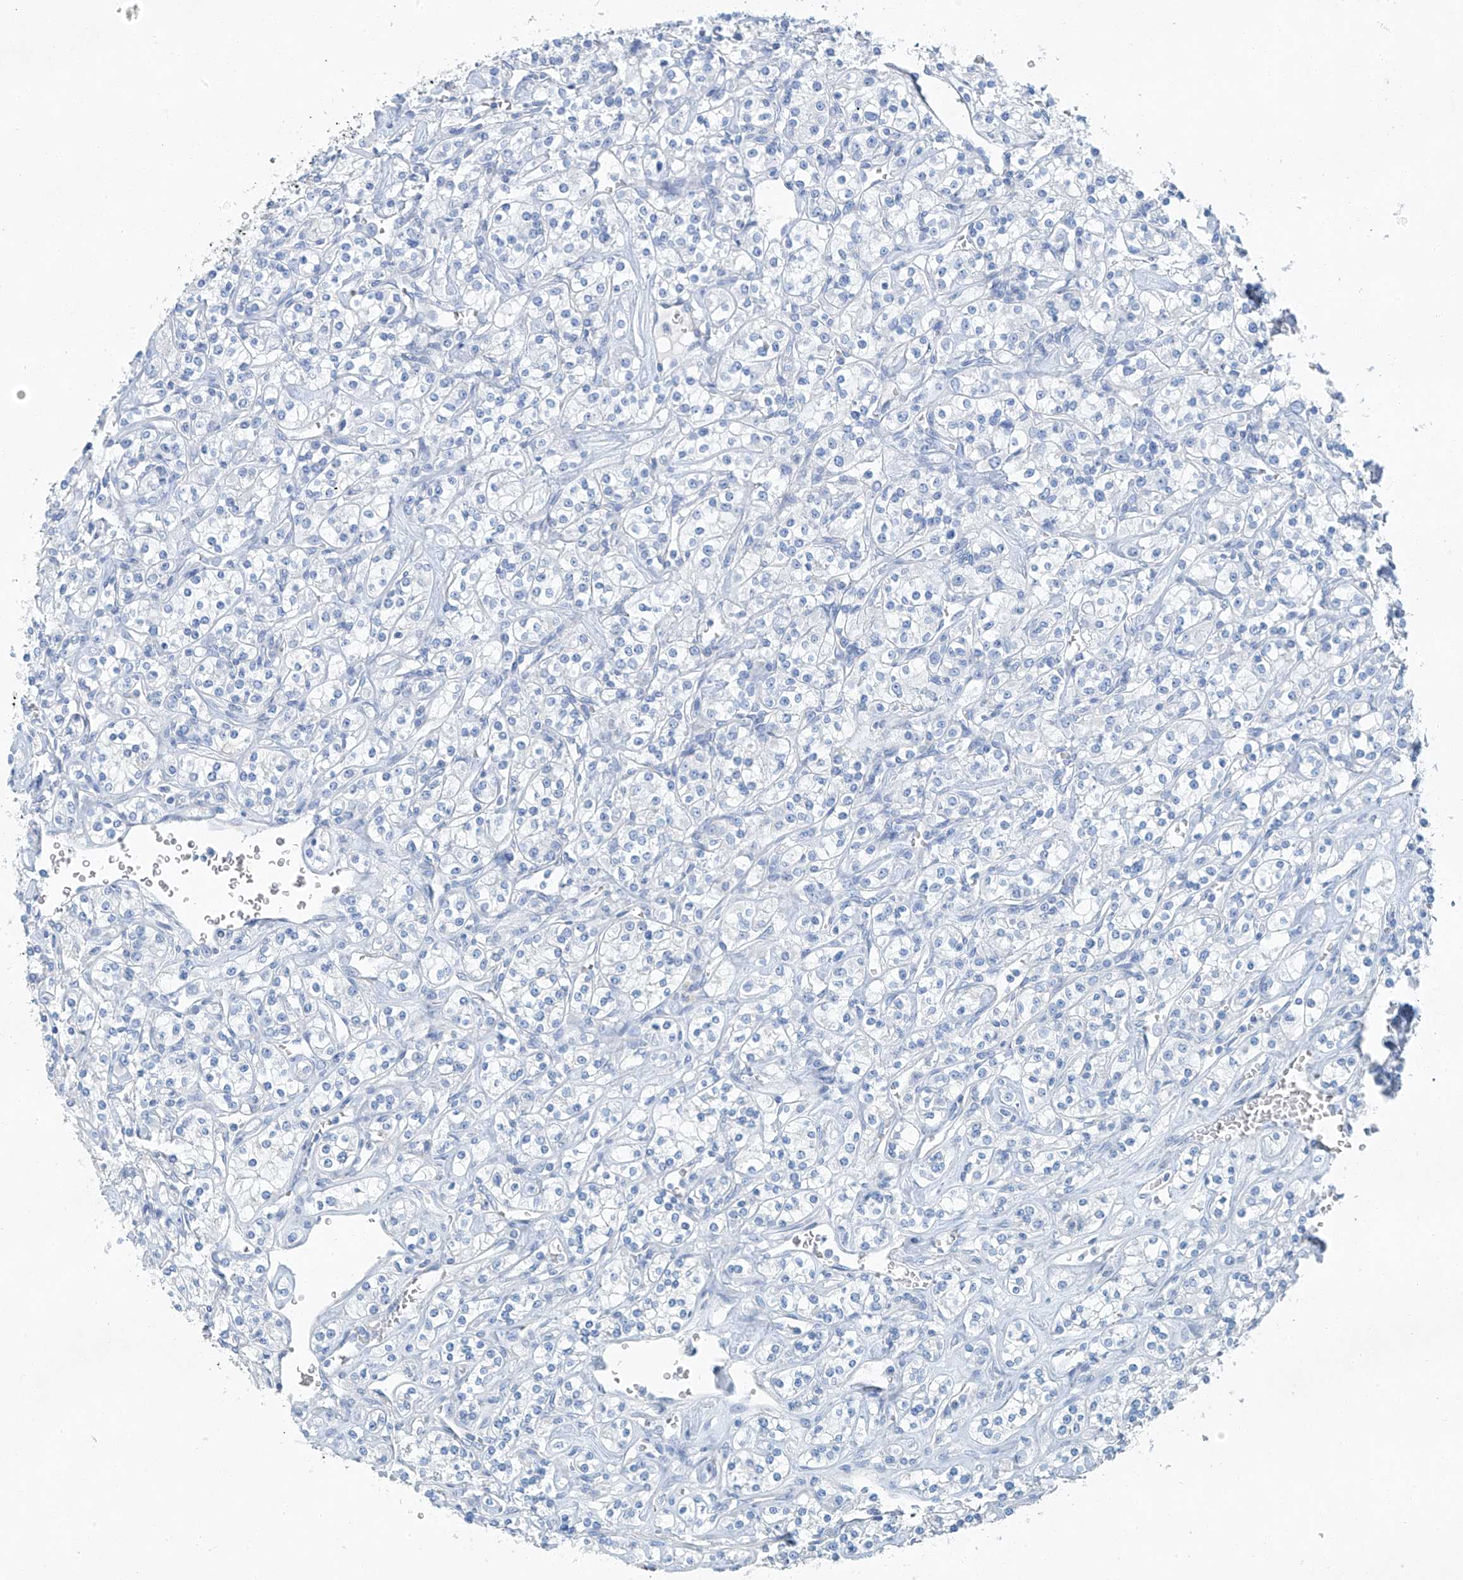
{"staining": {"intensity": "negative", "quantity": "none", "location": "none"}, "tissue": "renal cancer", "cell_type": "Tumor cells", "image_type": "cancer", "snomed": [{"axis": "morphology", "description": "Adenocarcinoma, NOS"}, {"axis": "topography", "description": "Kidney"}], "caption": "A photomicrograph of renal cancer (adenocarcinoma) stained for a protein demonstrates no brown staining in tumor cells. Nuclei are stained in blue.", "gene": "C1orf87", "patient": {"sex": "male", "age": 77}}